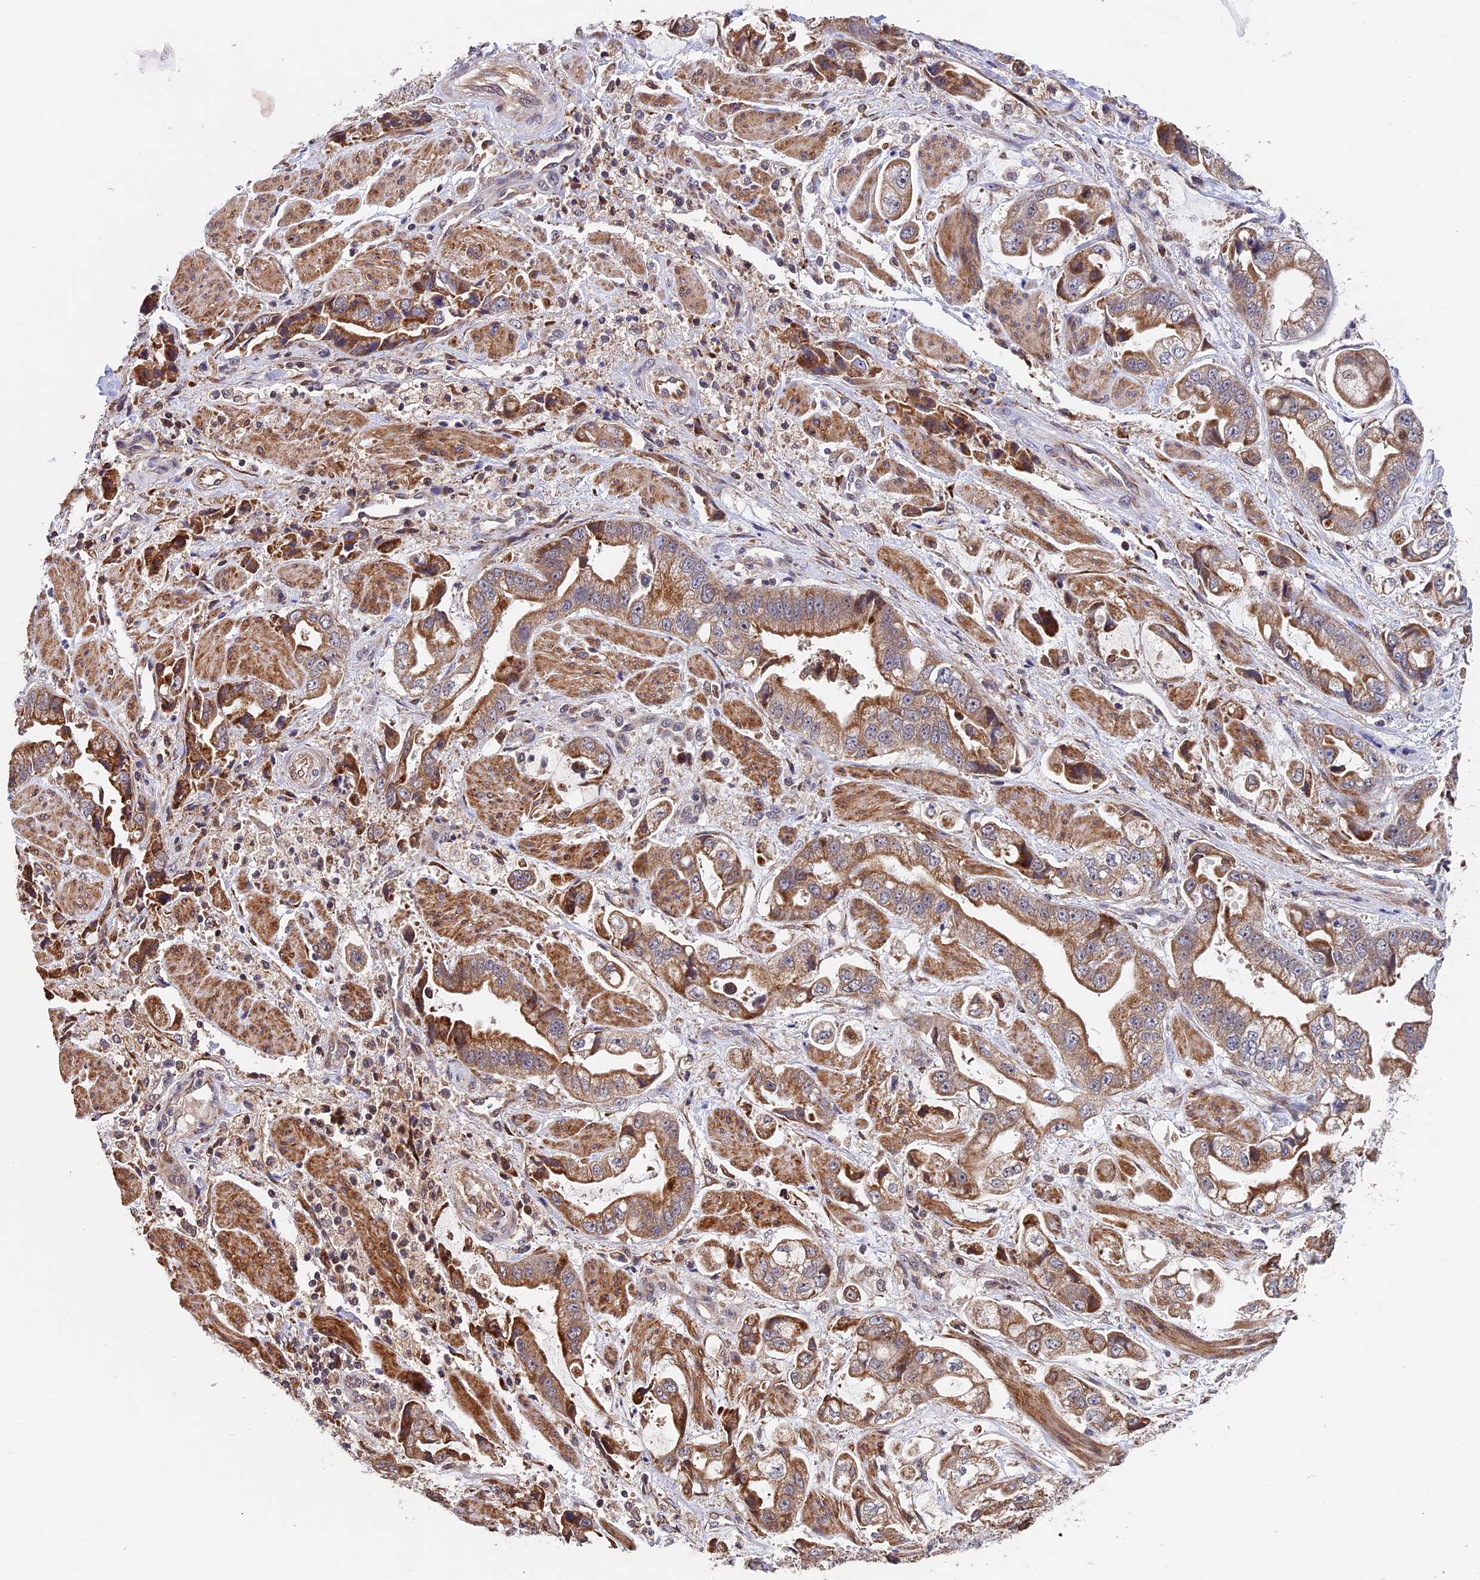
{"staining": {"intensity": "moderate", "quantity": ">75%", "location": "cytoplasmic/membranous"}, "tissue": "stomach cancer", "cell_type": "Tumor cells", "image_type": "cancer", "snomed": [{"axis": "morphology", "description": "Adenocarcinoma, NOS"}, {"axis": "topography", "description": "Stomach"}], "caption": "Moderate cytoplasmic/membranous expression for a protein is appreciated in about >75% of tumor cells of adenocarcinoma (stomach) using immunohistochemistry (IHC).", "gene": "RNF17", "patient": {"sex": "male", "age": 62}}